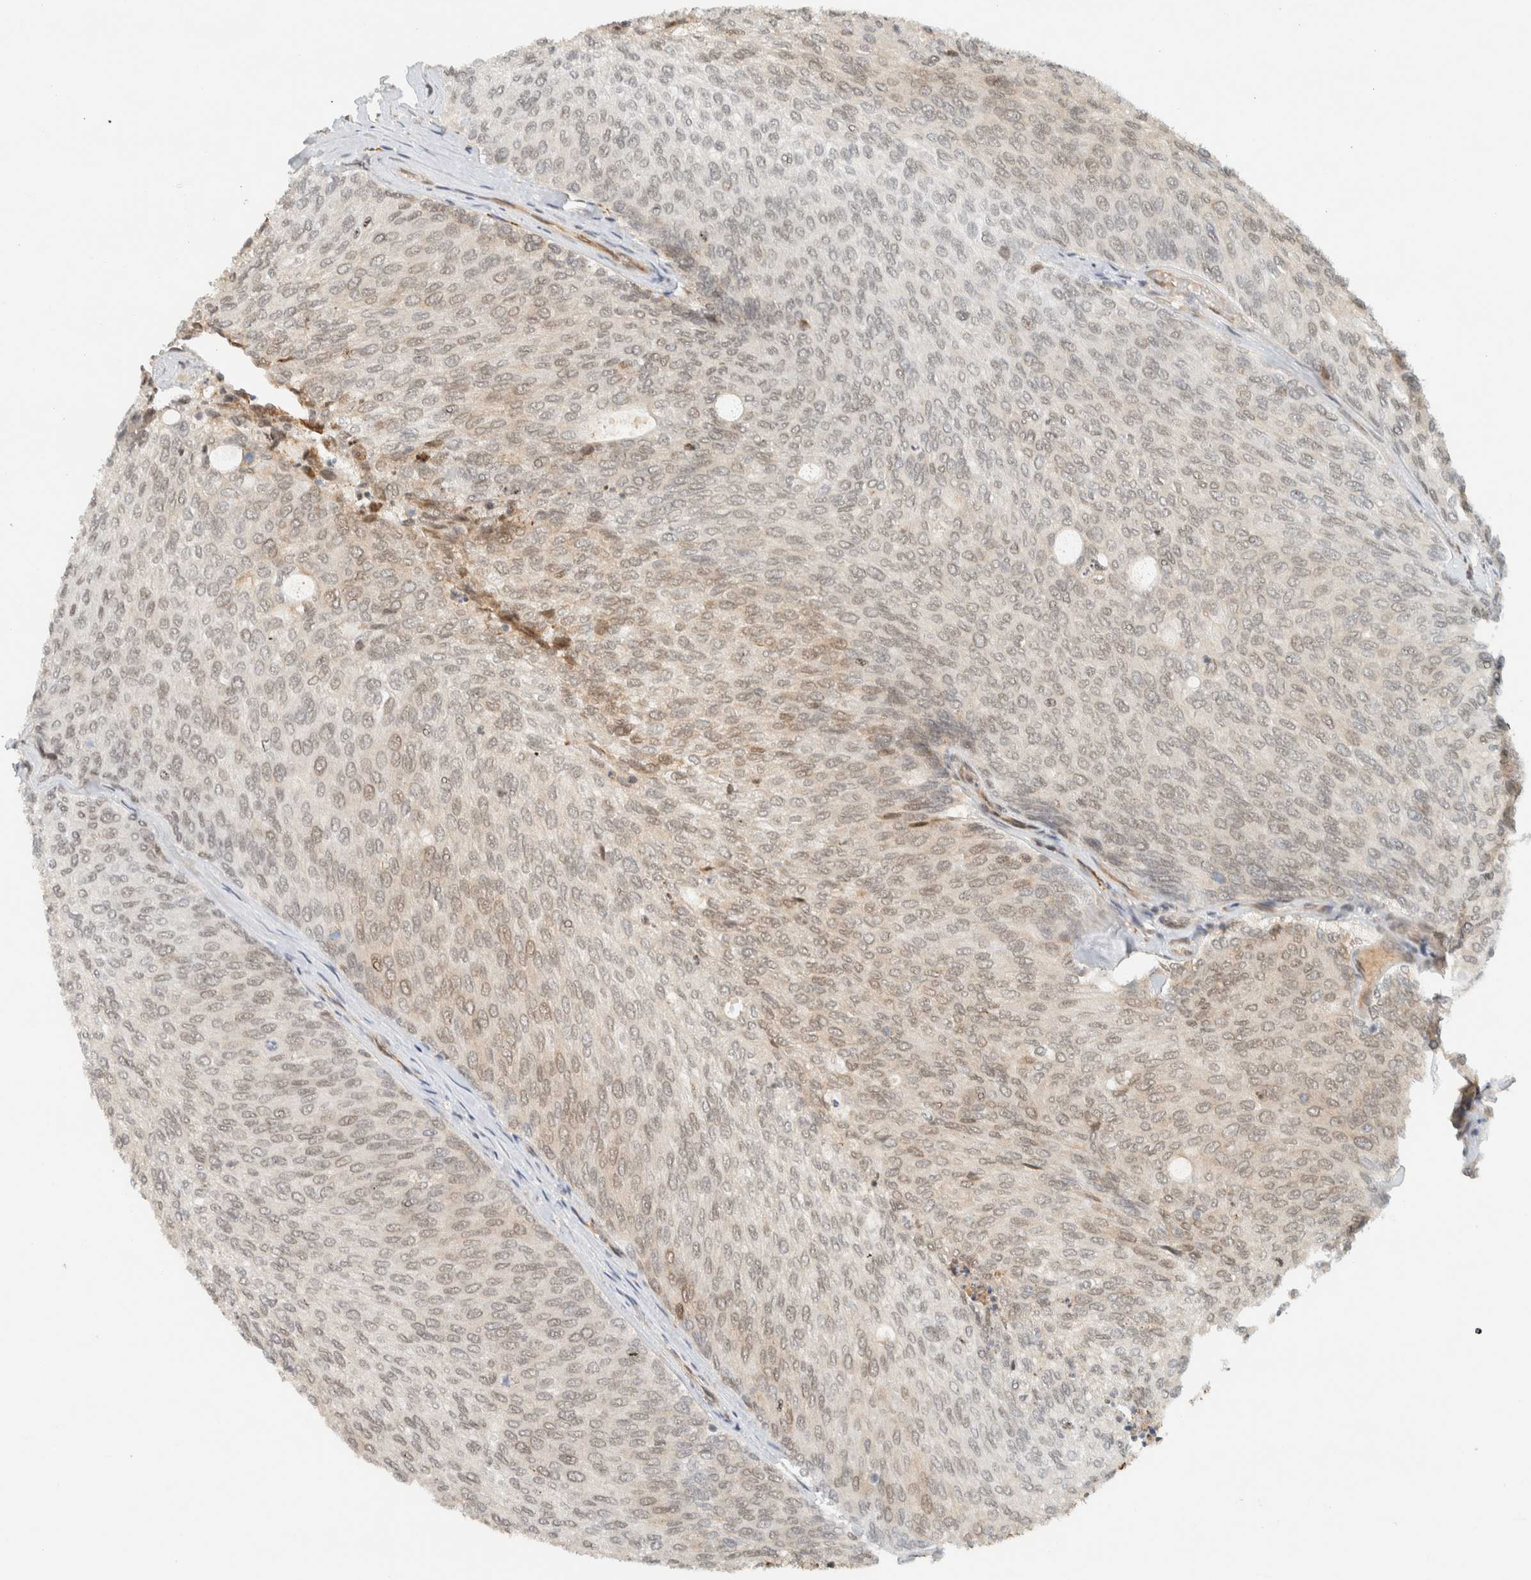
{"staining": {"intensity": "moderate", "quantity": "<25%", "location": "cytoplasmic/membranous,nuclear"}, "tissue": "urothelial cancer", "cell_type": "Tumor cells", "image_type": "cancer", "snomed": [{"axis": "morphology", "description": "Urothelial carcinoma, Low grade"}, {"axis": "topography", "description": "Urinary bladder"}], "caption": "Immunohistochemical staining of human urothelial cancer demonstrates moderate cytoplasmic/membranous and nuclear protein expression in approximately <25% of tumor cells. (DAB (3,3'-diaminobenzidine) IHC, brown staining for protein, blue staining for nuclei).", "gene": "ITPRID1", "patient": {"sex": "female", "age": 79}}